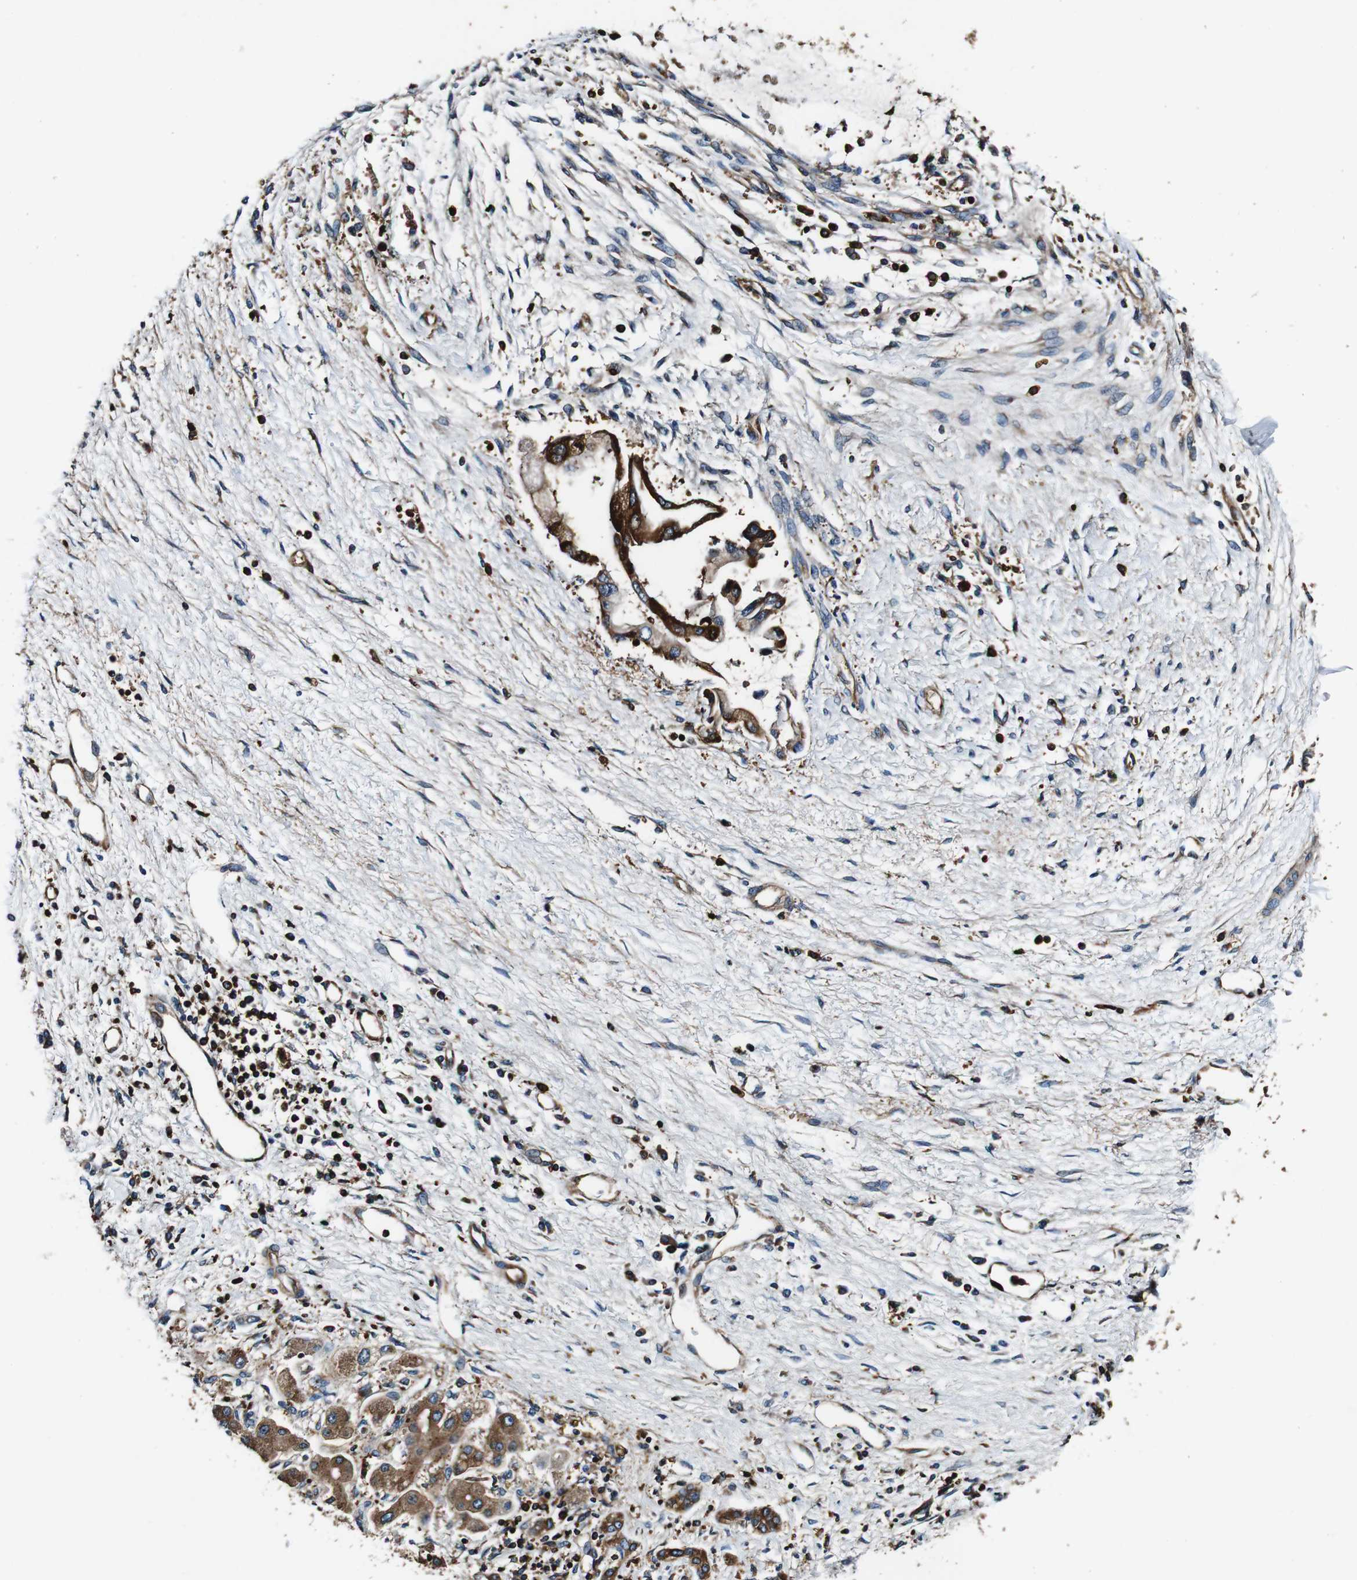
{"staining": {"intensity": "strong", "quantity": ">75%", "location": "cytoplasmic/membranous"}, "tissue": "liver cancer", "cell_type": "Tumor cells", "image_type": "cancer", "snomed": [{"axis": "morphology", "description": "Cholangiocarcinoma"}, {"axis": "topography", "description": "Liver"}], "caption": "A brown stain shows strong cytoplasmic/membranous staining of a protein in liver cholangiocarcinoma tumor cells.", "gene": "RHOT2", "patient": {"sex": "male", "age": 50}}